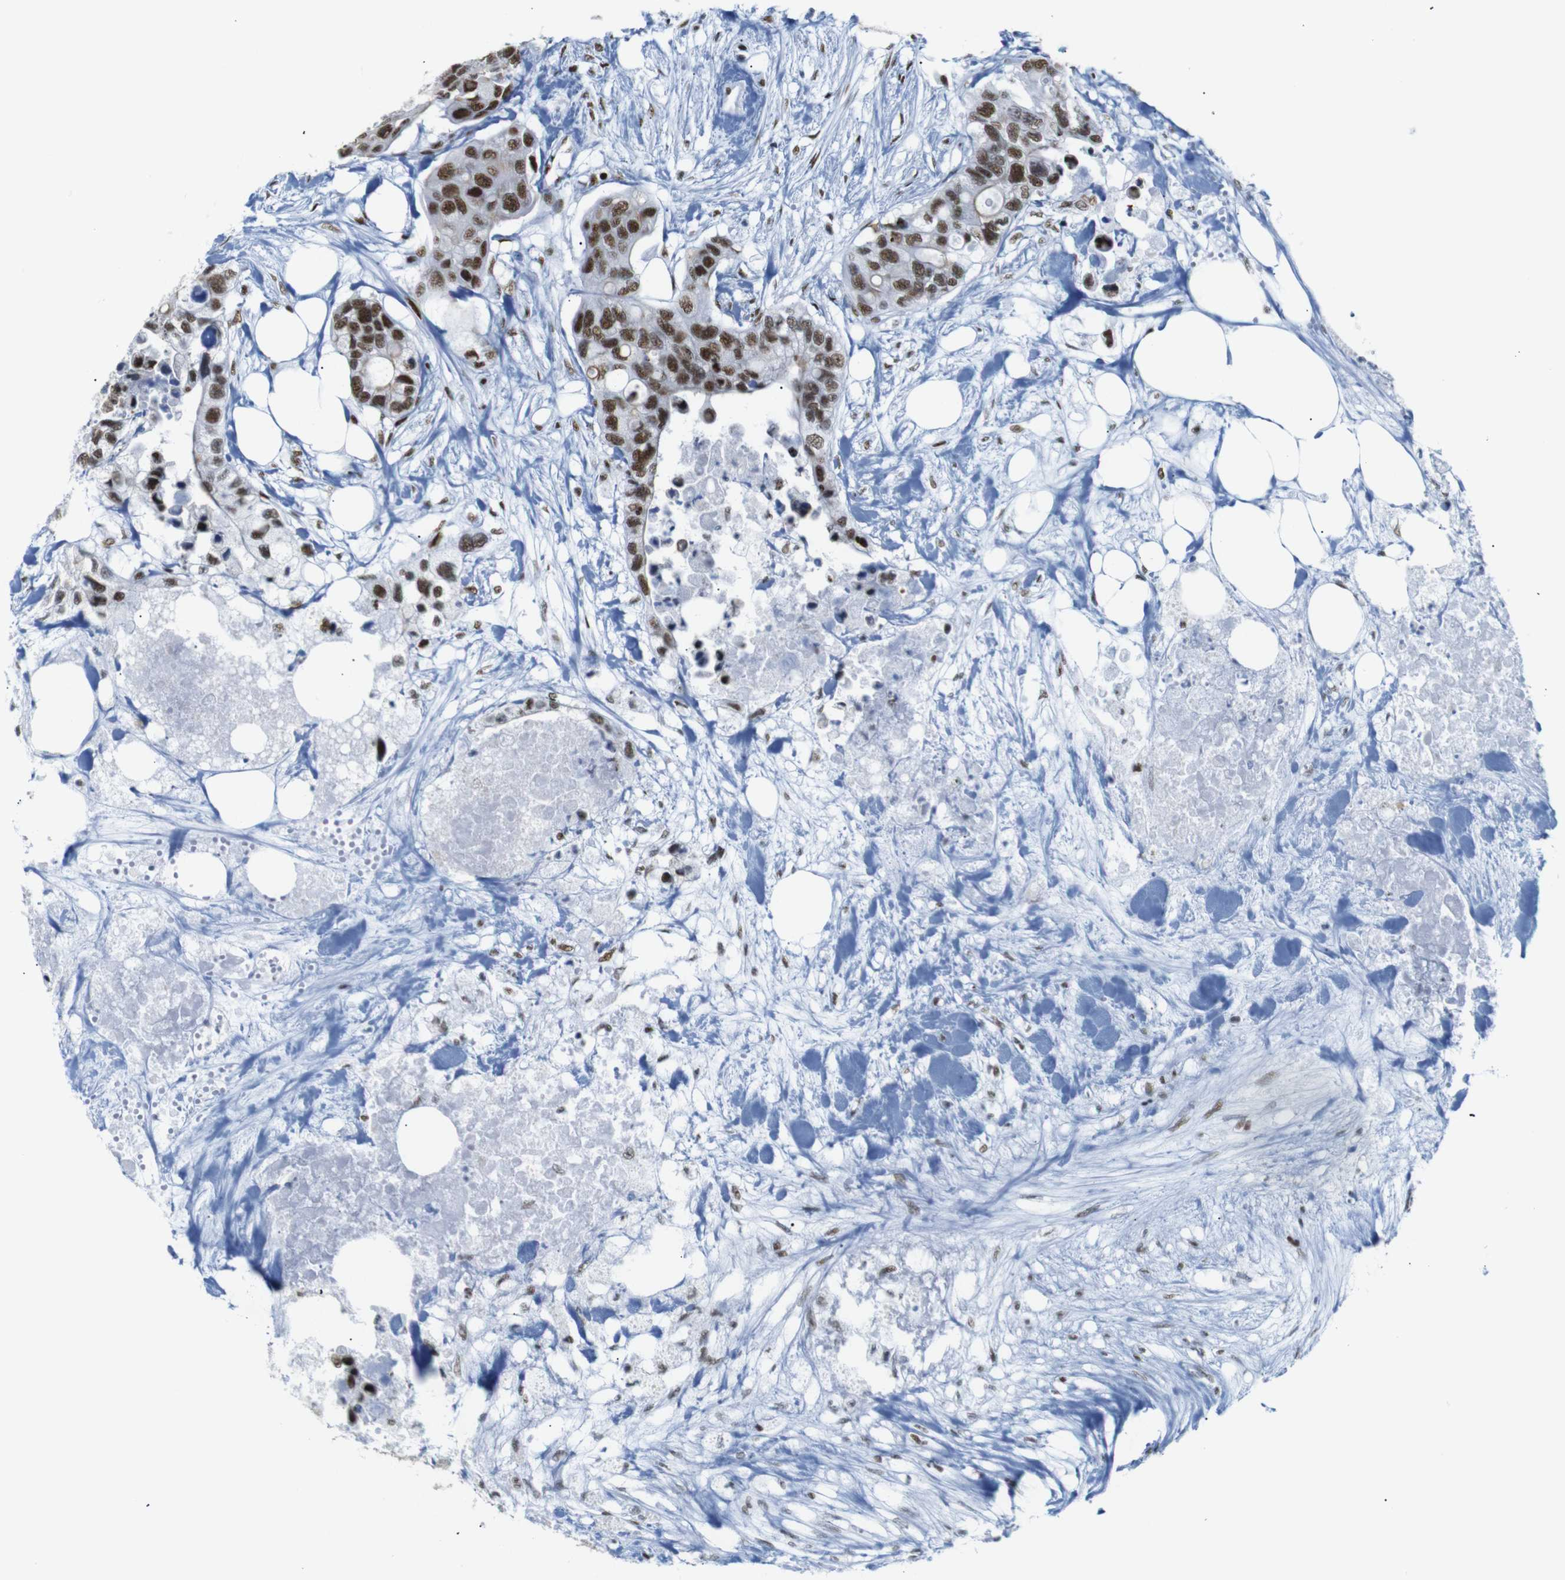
{"staining": {"intensity": "strong", "quantity": ">75%", "location": "nuclear"}, "tissue": "colorectal cancer", "cell_type": "Tumor cells", "image_type": "cancer", "snomed": [{"axis": "morphology", "description": "Adenocarcinoma, NOS"}, {"axis": "topography", "description": "Colon"}], "caption": "A histopathology image showing strong nuclear staining in about >75% of tumor cells in adenocarcinoma (colorectal), as visualized by brown immunohistochemical staining.", "gene": "TRA2B", "patient": {"sex": "female", "age": 57}}